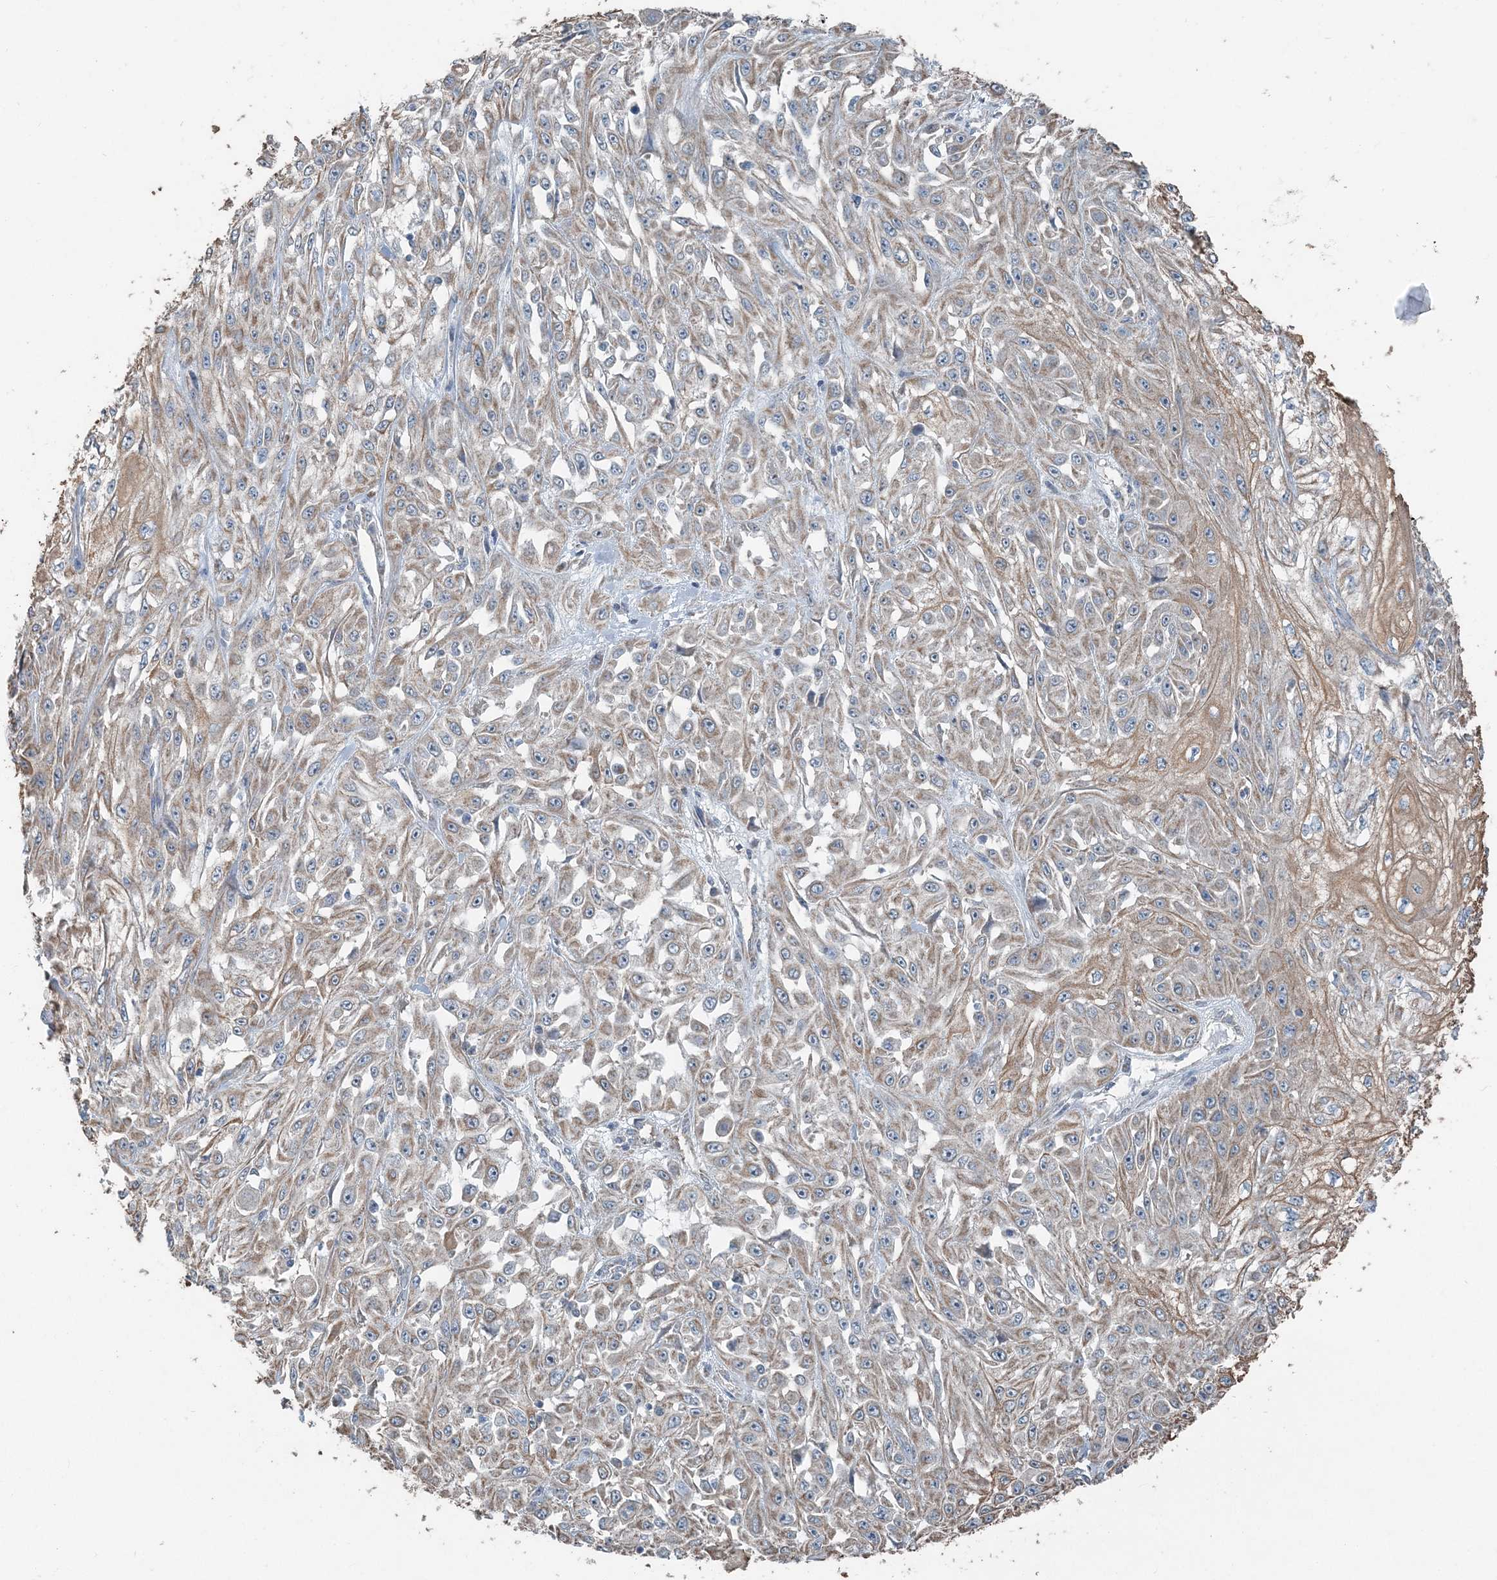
{"staining": {"intensity": "weak", "quantity": ">75%", "location": "cytoplasmic/membranous"}, "tissue": "skin cancer", "cell_type": "Tumor cells", "image_type": "cancer", "snomed": [{"axis": "morphology", "description": "Squamous cell carcinoma, NOS"}, {"axis": "morphology", "description": "Squamous cell carcinoma, metastatic, NOS"}, {"axis": "topography", "description": "Skin"}, {"axis": "topography", "description": "Lymph node"}], "caption": "A high-resolution micrograph shows immunohistochemistry (IHC) staining of skin cancer, which reveals weak cytoplasmic/membranous positivity in approximately >75% of tumor cells.", "gene": "SUCLG1", "patient": {"sex": "male", "age": 75}}